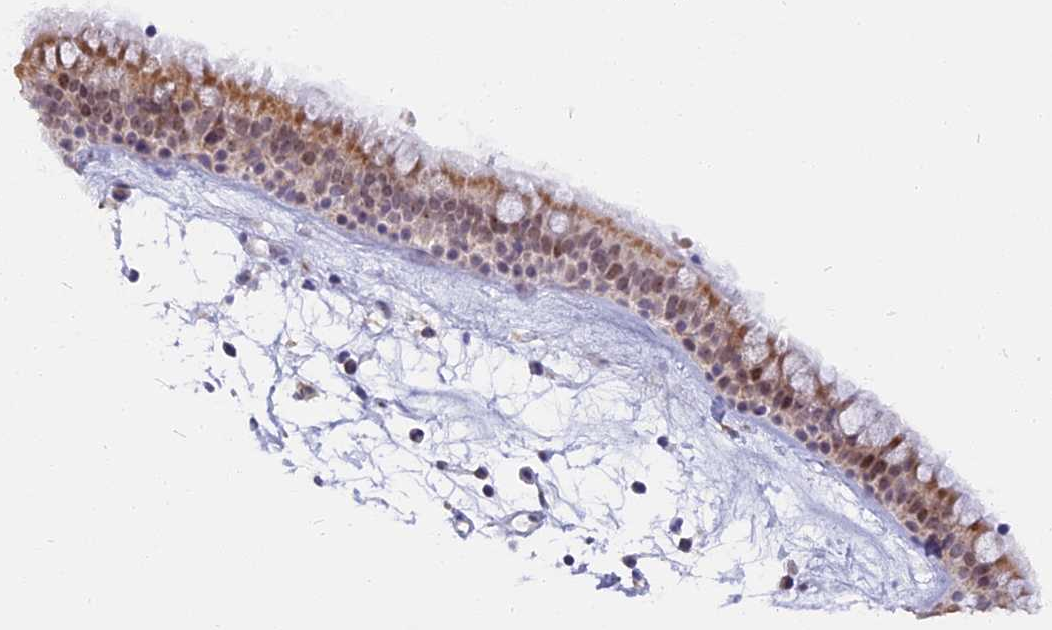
{"staining": {"intensity": "moderate", "quantity": "25%-75%", "location": "cytoplasmic/membranous"}, "tissue": "nasopharynx", "cell_type": "Respiratory epithelial cells", "image_type": "normal", "snomed": [{"axis": "morphology", "description": "Normal tissue, NOS"}, {"axis": "topography", "description": "Nasopharynx"}], "caption": "A brown stain shows moderate cytoplasmic/membranous staining of a protein in respiratory epithelial cells of normal human nasopharynx. The protein of interest is shown in brown color, while the nuclei are stained blue.", "gene": "DTWD1", "patient": {"sex": "male", "age": 82}}